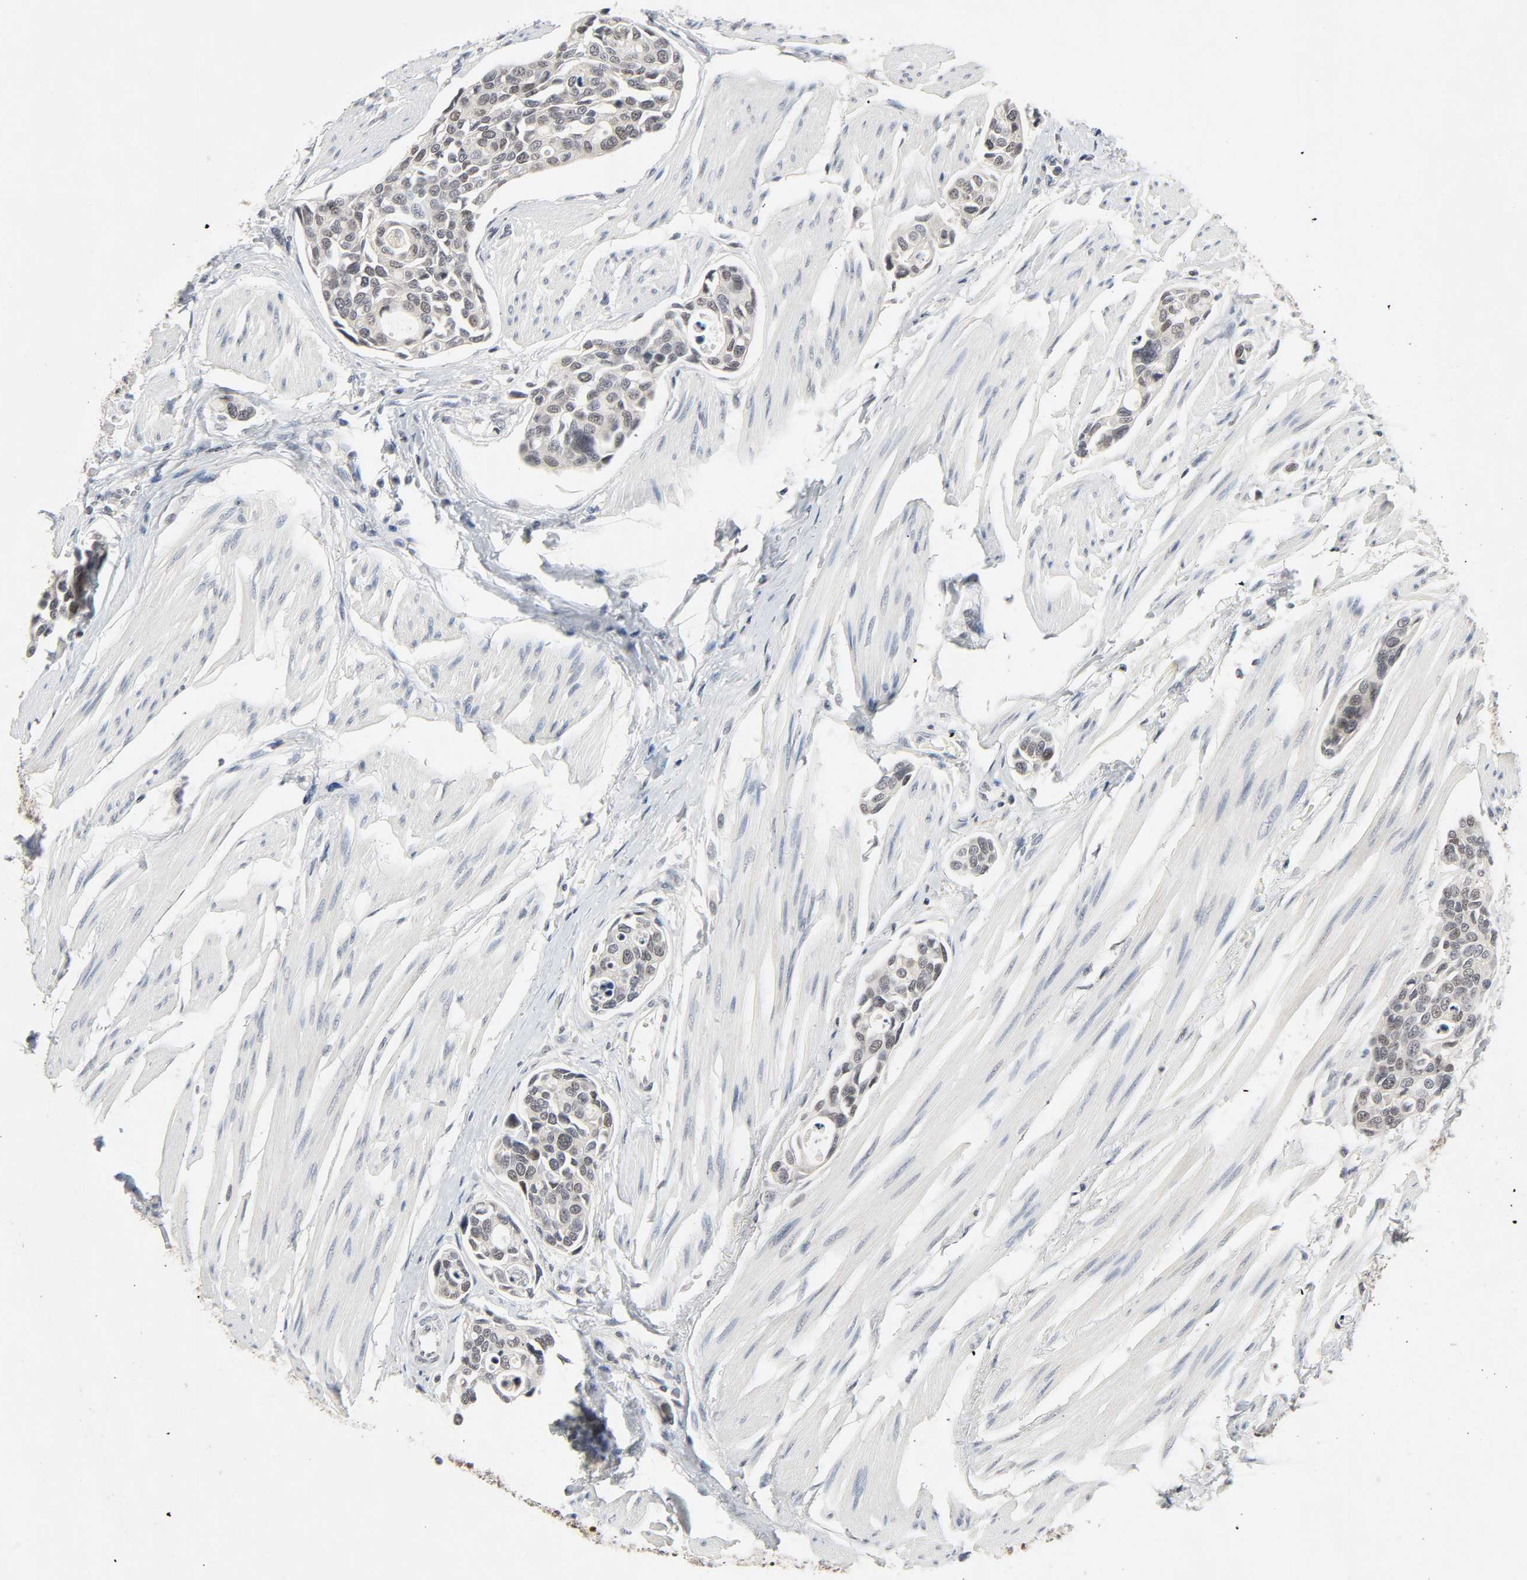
{"staining": {"intensity": "weak", "quantity": "<25%", "location": "nuclear"}, "tissue": "urothelial cancer", "cell_type": "Tumor cells", "image_type": "cancer", "snomed": [{"axis": "morphology", "description": "Urothelial carcinoma, High grade"}, {"axis": "topography", "description": "Urinary bladder"}], "caption": "This is an immunohistochemistry (IHC) histopathology image of urothelial cancer. There is no positivity in tumor cells.", "gene": "MAPKAPK5", "patient": {"sex": "male", "age": 78}}